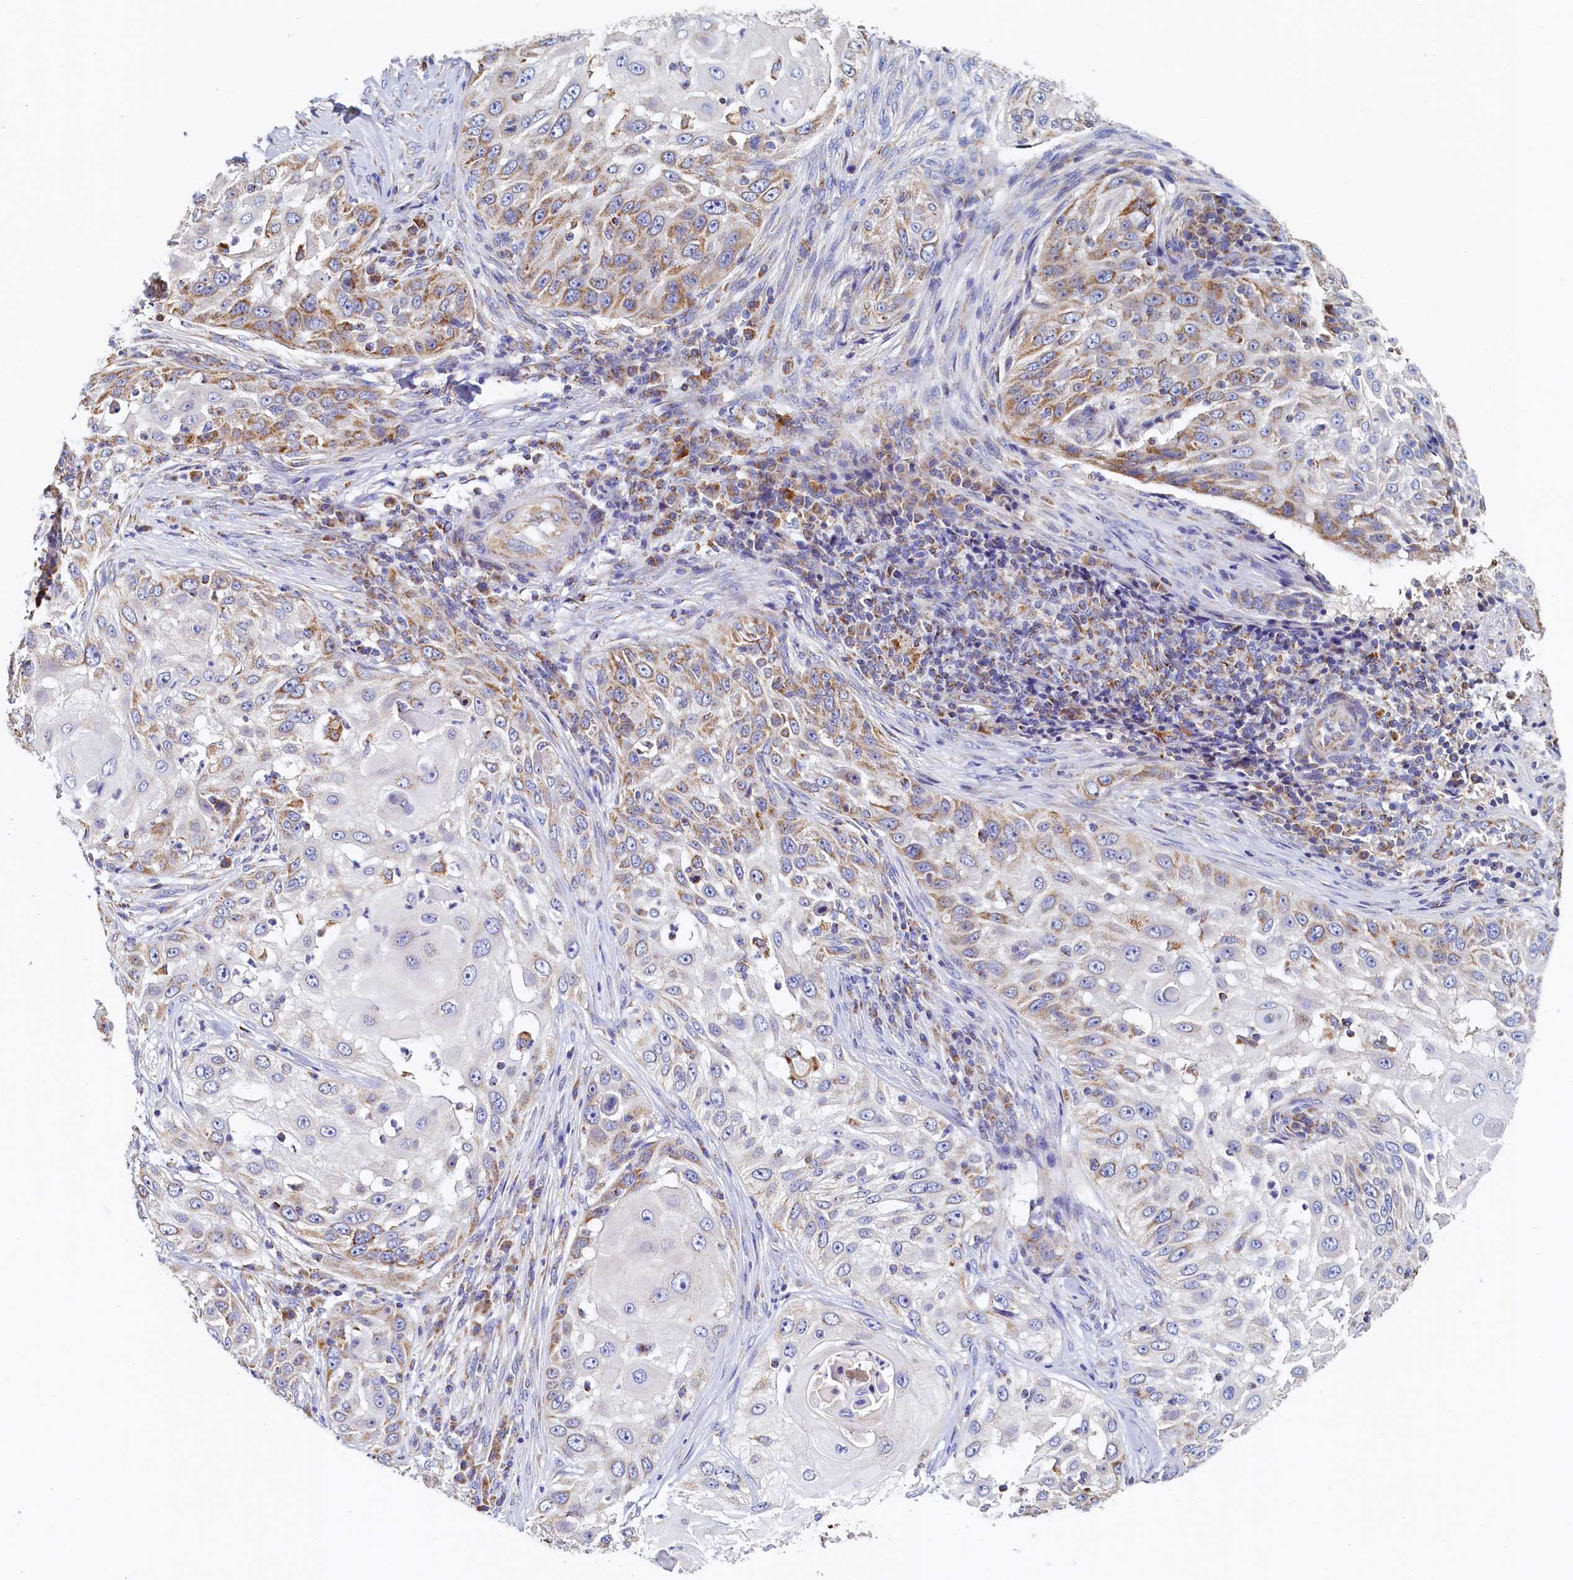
{"staining": {"intensity": "moderate", "quantity": ">75%", "location": "cytoplasmic/membranous"}, "tissue": "skin cancer", "cell_type": "Tumor cells", "image_type": "cancer", "snomed": [{"axis": "morphology", "description": "Squamous cell carcinoma, NOS"}, {"axis": "topography", "description": "Skin"}], "caption": "IHC of squamous cell carcinoma (skin) displays medium levels of moderate cytoplasmic/membranous staining in about >75% of tumor cells. IHC stains the protein in brown and the nuclei are stained blue.", "gene": "POC1A", "patient": {"sex": "female", "age": 44}}